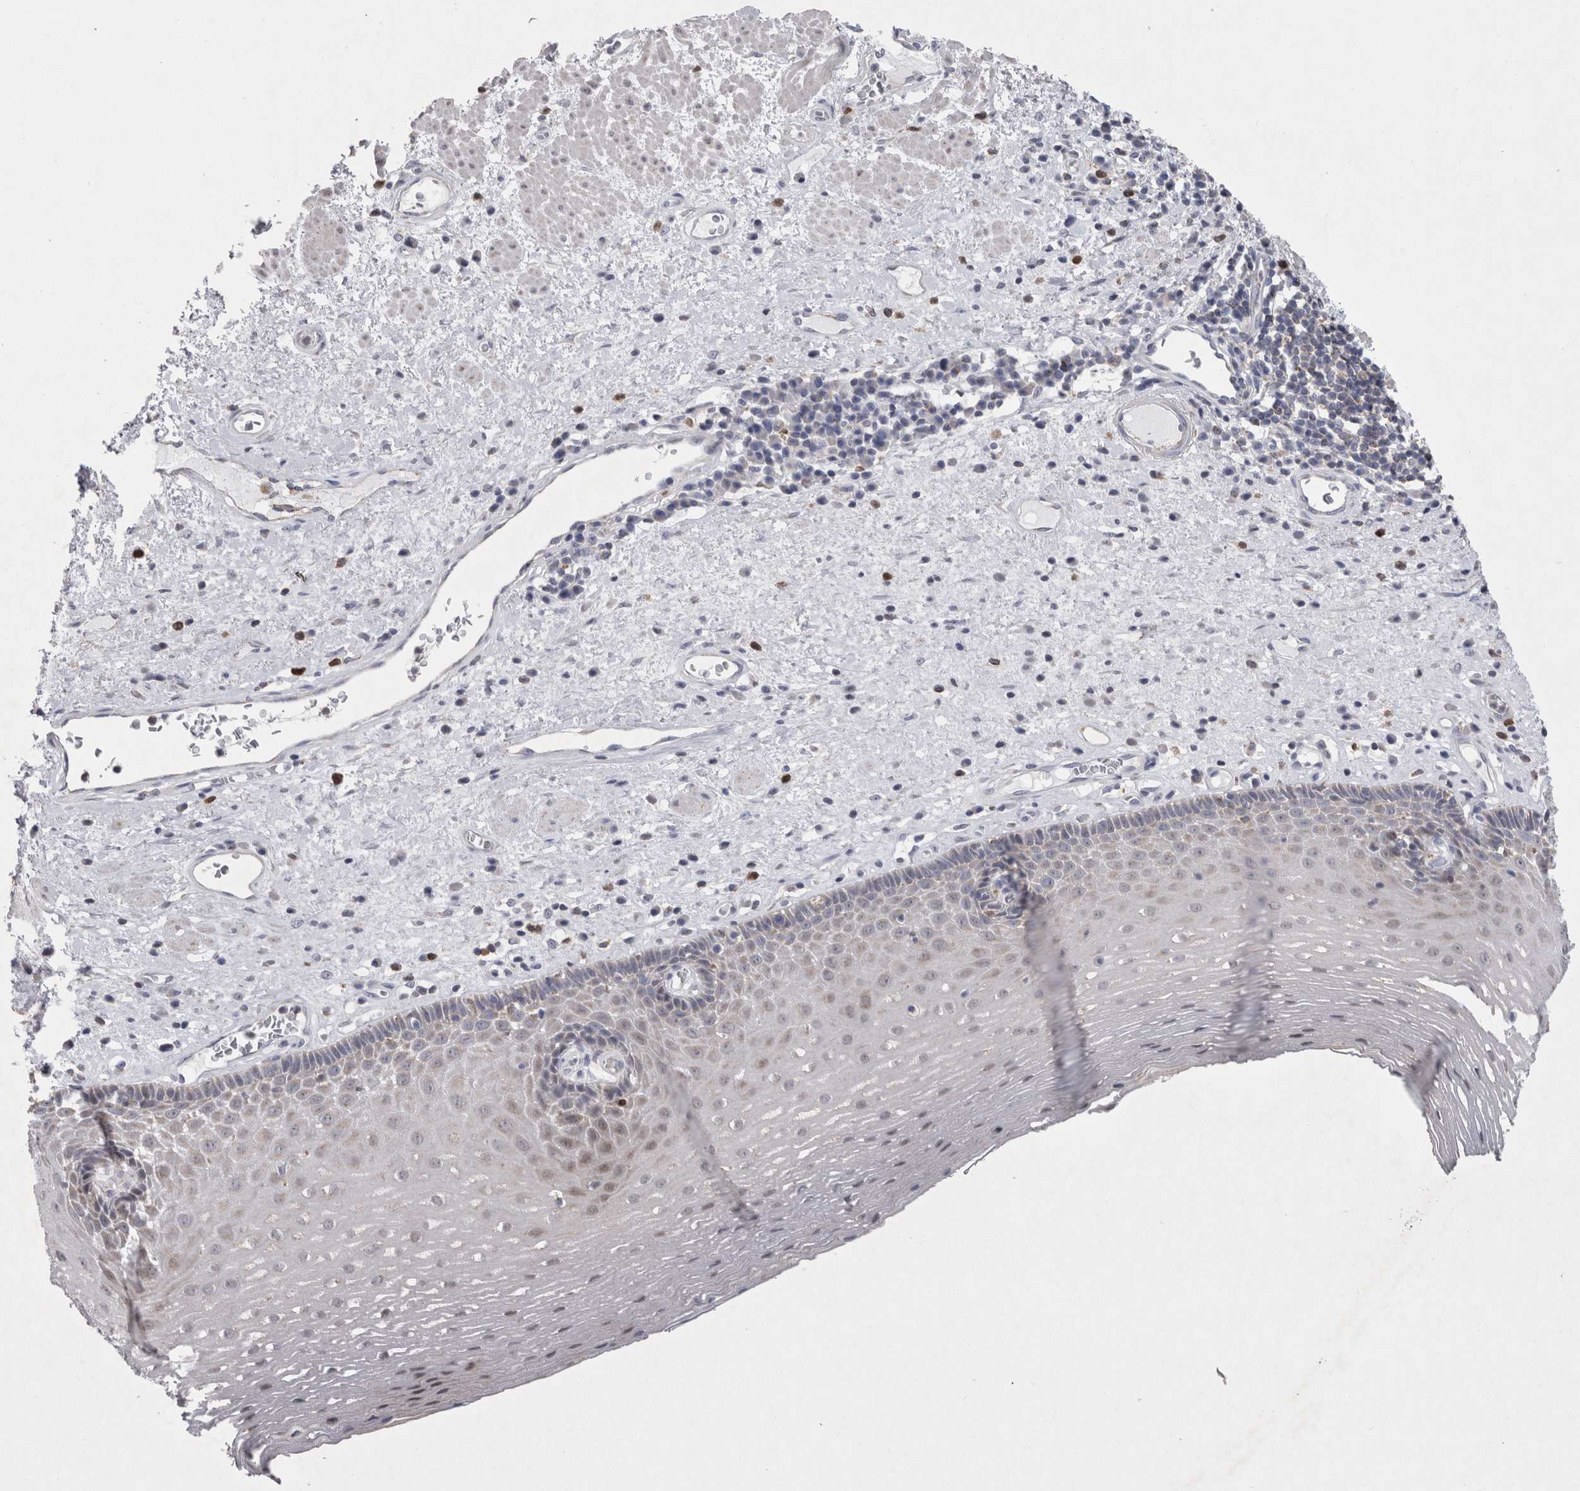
{"staining": {"intensity": "negative", "quantity": "none", "location": "none"}, "tissue": "esophagus", "cell_type": "Squamous epithelial cells", "image_type": "normal", "snomed": [{"axis": "morphology", "description": "Normal tissue, NOS"}, {"axis": "morphology", "description": "Adenocarcinoma, NOS"}, {"axis": "topography", "description": "Esophagus"}], "caption": "Squamous epithelial cells show no significant protein staining in normal esophagus. Brightfield microscopy of immunohistochemistry stained with DAB (brown) and hematoxylin (blue), captured at high magnification.", "gene": "AGMAT", "patient": {"sex": "male", "age": 62}}